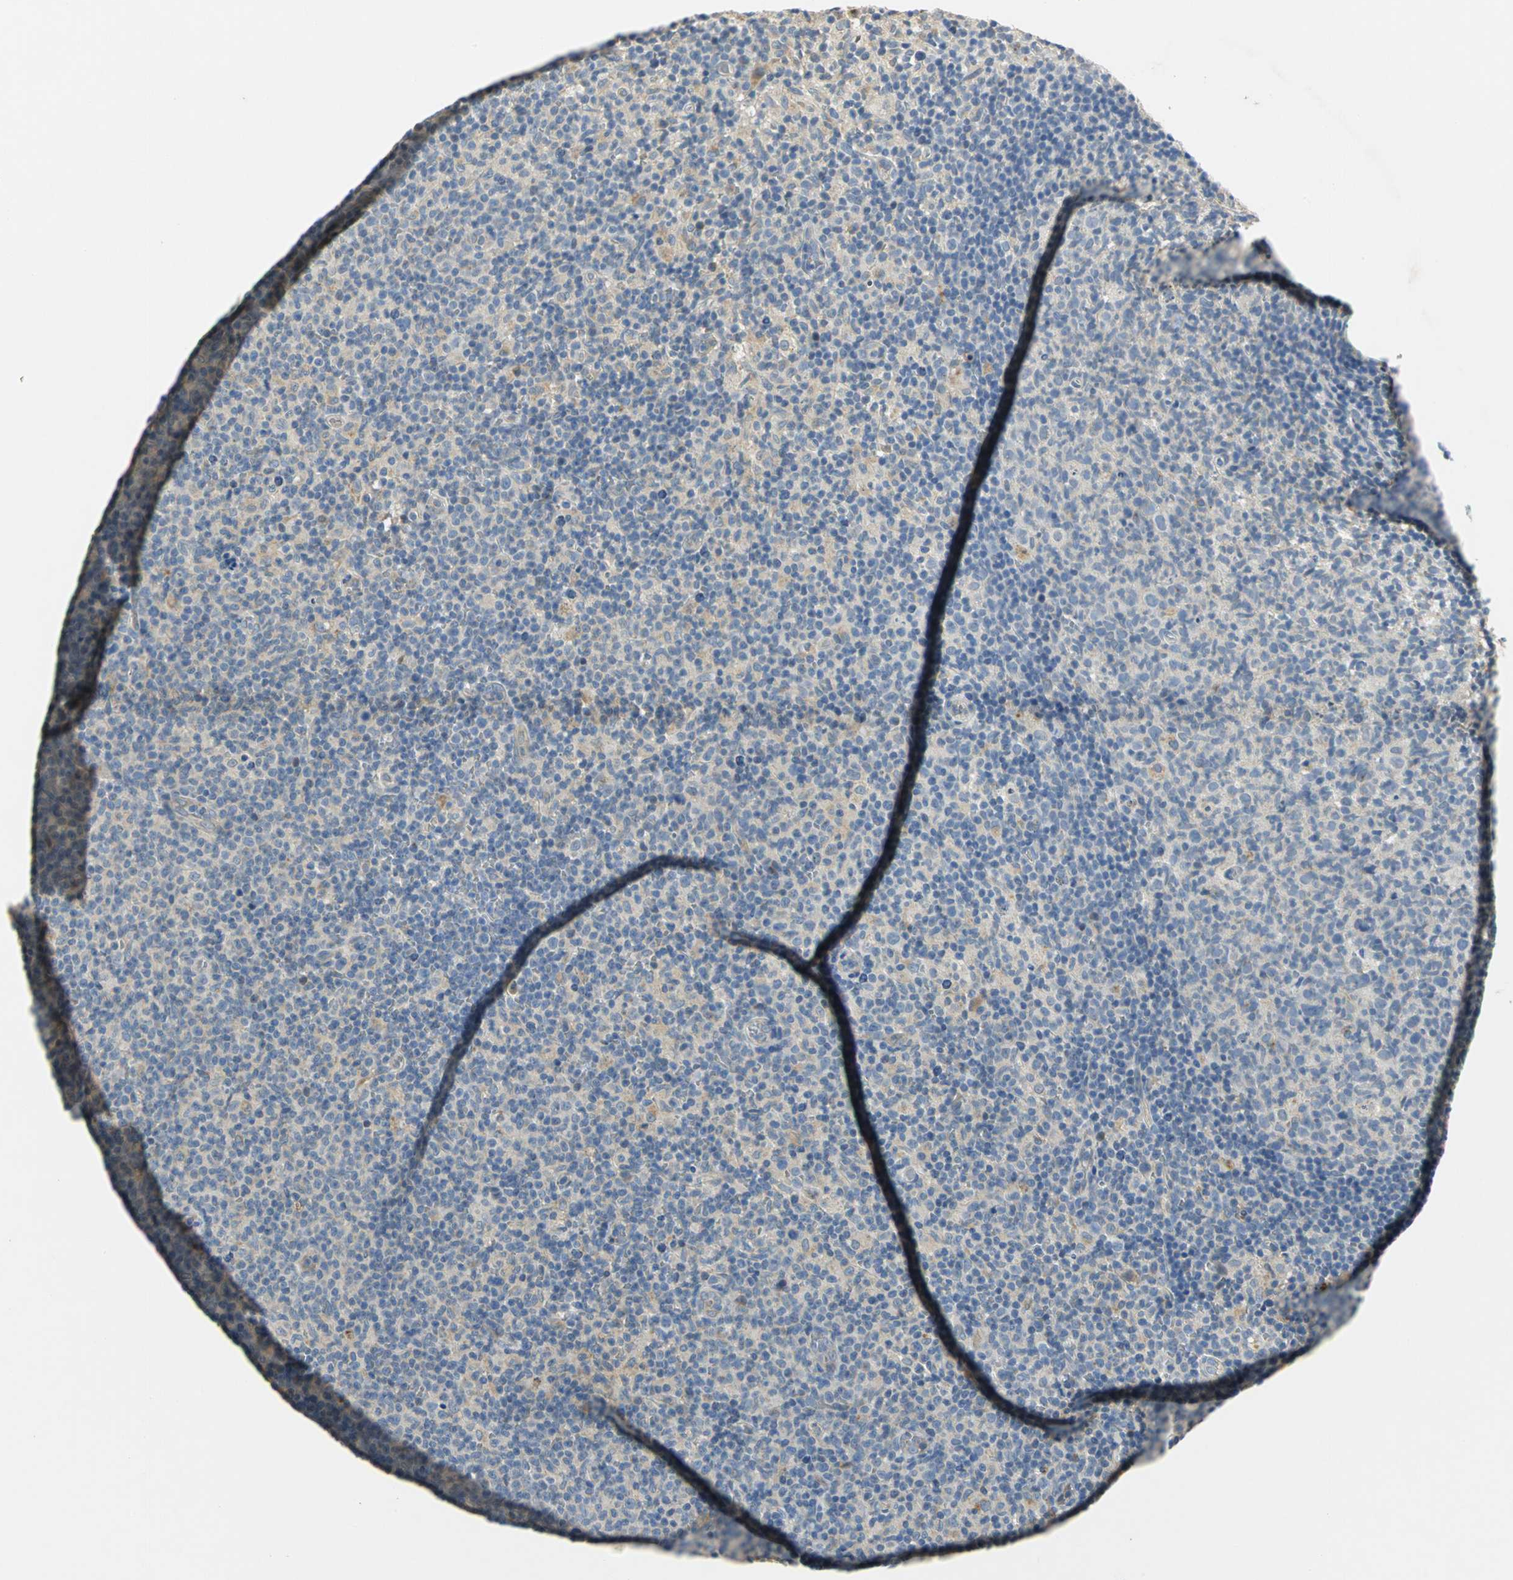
{"staining": {"intensity": "negative", "quantity": "none", "location": "none"}, "tissue": "lymph node", "cell_type": "Germinal center cells", "image_type": "normal", "snomed": [{"axis": "morphology", "description": "Normal tissue, NOS"}, {"axis": "morphology", "description": "Inflammation, NOS"}, {"axis": "topography", "description": "Lymph node"}], "caption": "This is an immunohistochemistry (IHC) photomicrograph of benign lymph node. There is no positivity in germinal center cells.", "gene": "IL17RB", "patient": {"sex": "male", "age": 55}}